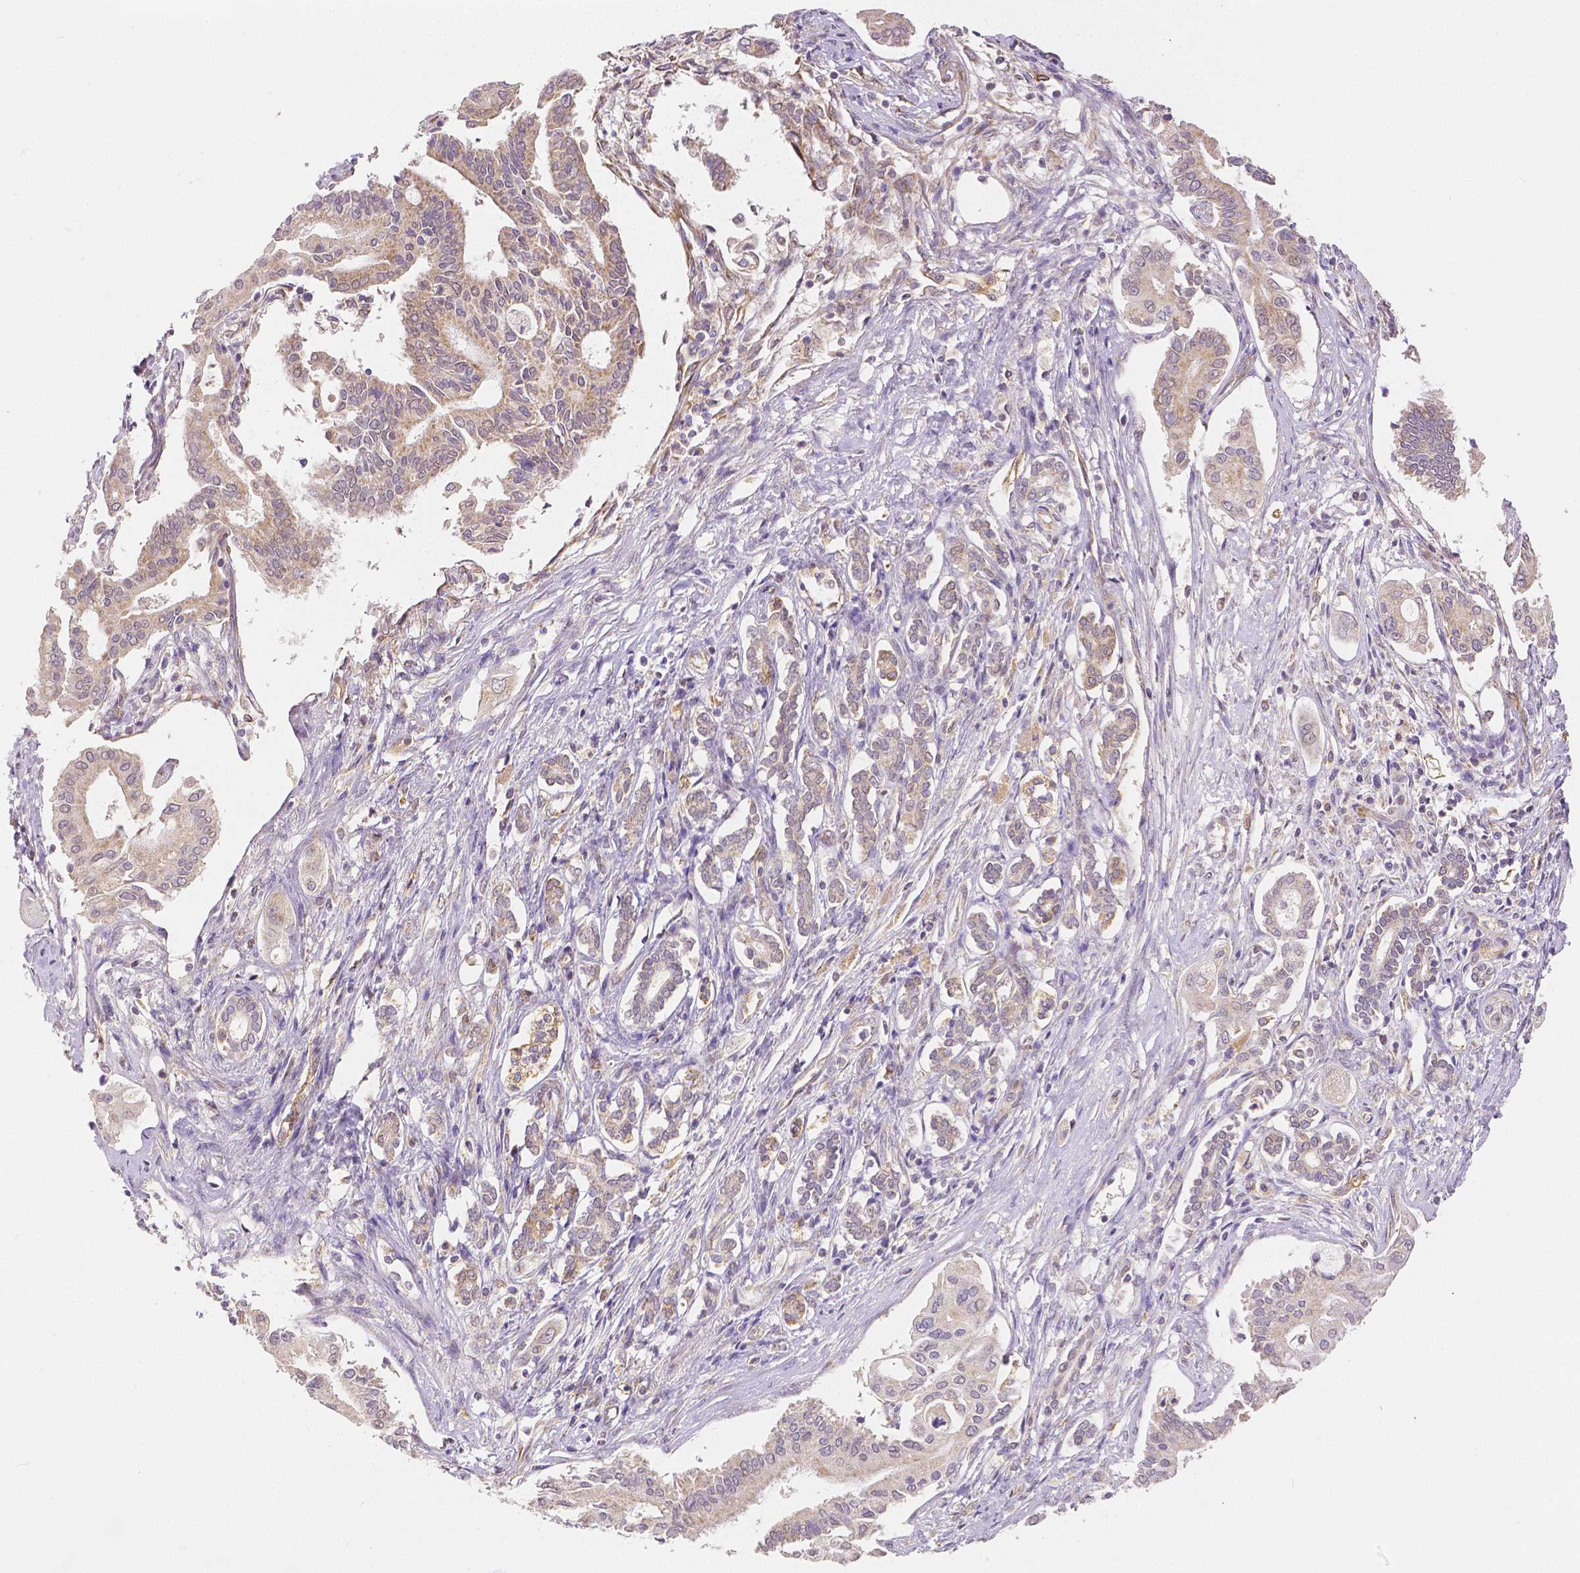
{"staining": {"intensity": "weak", "quantity": "25%-75%", "location": "cytoplasmic/membranous"}, "tissue": "pancreatic cancer", "cell_type": "Tumor cells", "image_type": "cancer", "snomed": [{"axis": "morphology", "description": "Adenocarcinoma, NOS"}, {"axis": "topography", "description": "Pancreas"}], "caption": "Immunohistochemistry of human pancreatic cancer shows low levels of weak cytoplasmic/membranous positivity in approximately 25%-75% of tumor cells. Nuclei are stained in blue.", "gene": "RHOT1", "patient": {"sex": "female", "age": 68}}